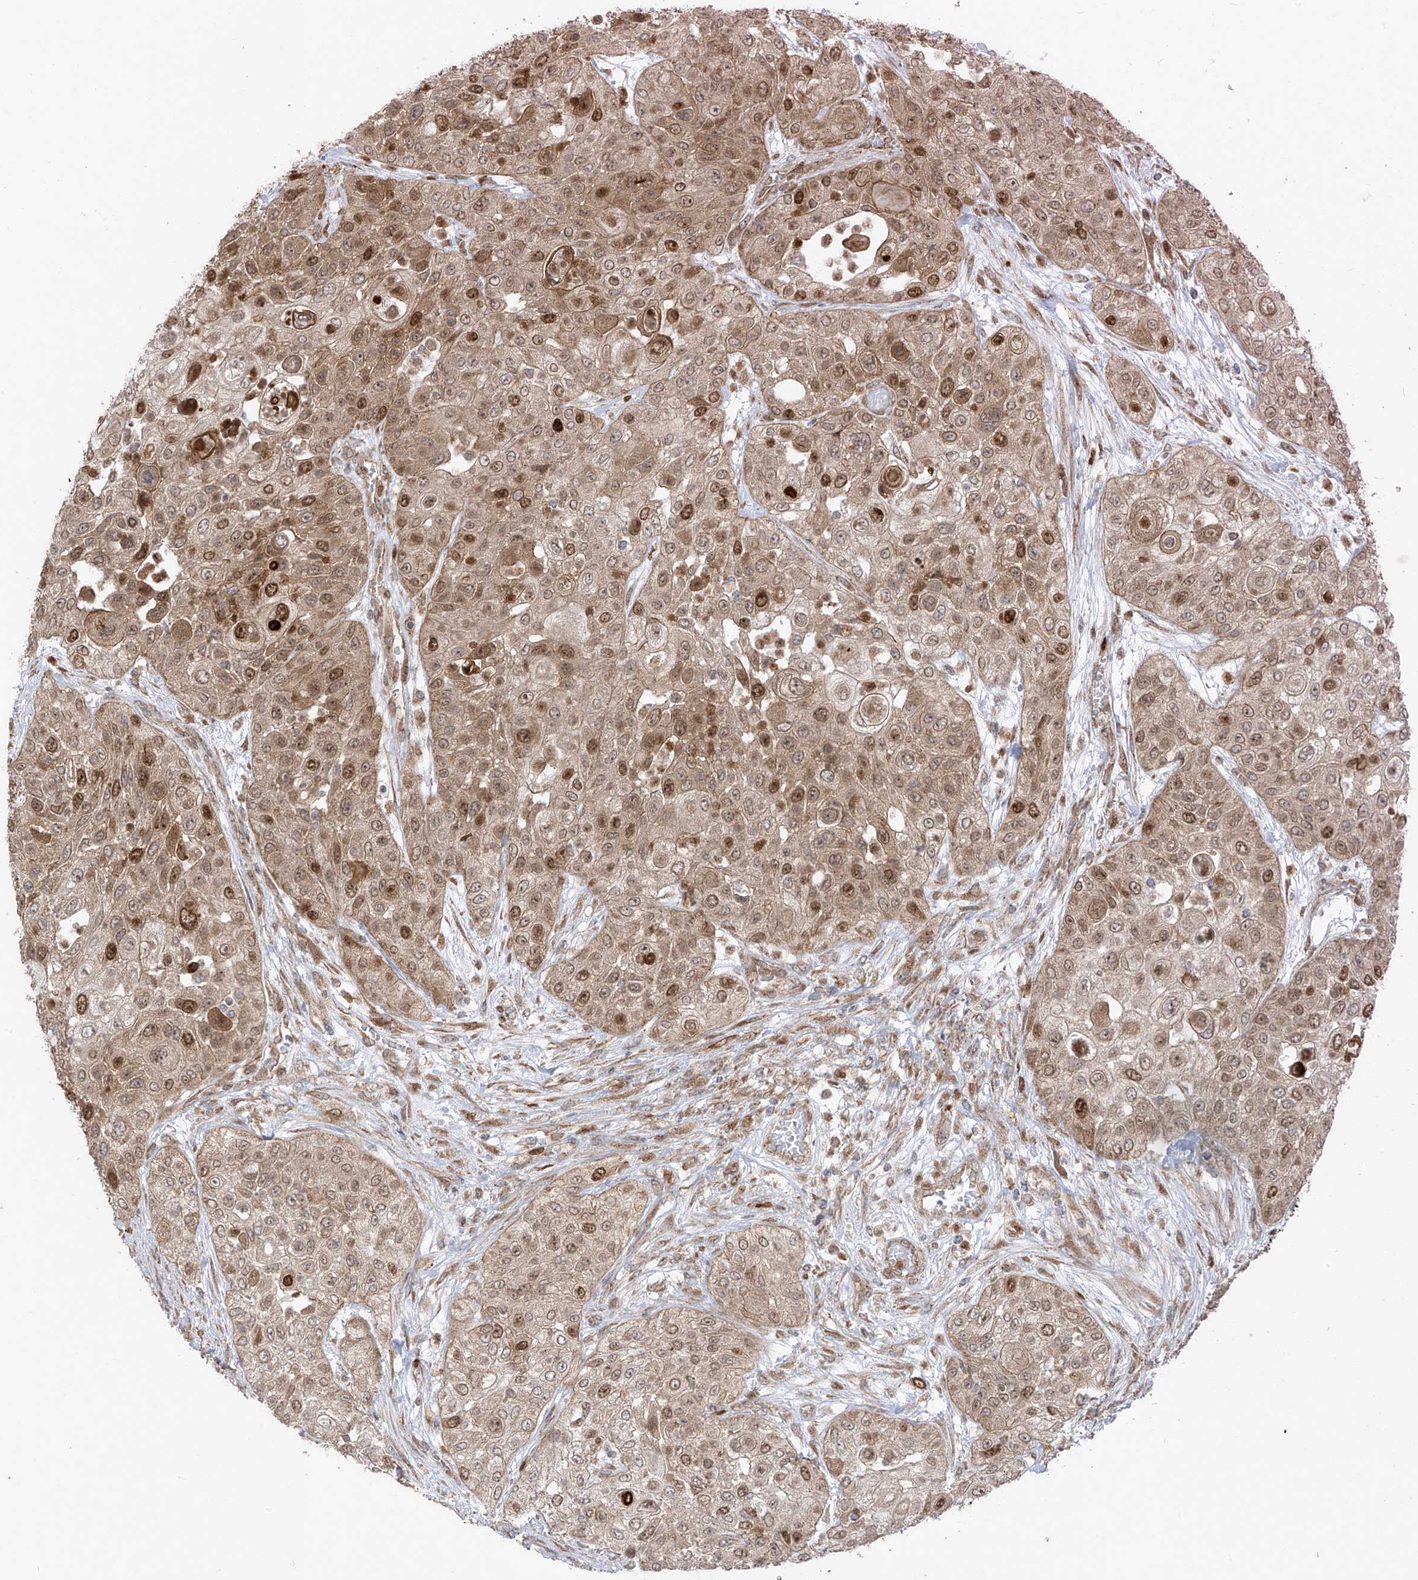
{"staining": {"intensity": "moderate", "quantity": ">75%", "location": "cytoplasmic/membranous,nuclear"}, "tissue": "urothelial cancer", "cell_type": "Tumor cells", "image_type": "cancer", "snomed": [{"axis": "morphology", "description": "Urothelial carcinoma, High grade"}, {"axis": "topography", "description": "Urinary bladder"}], "caption": "High-grade urothelial carcinoma stained with DAB (3,3'-diaminobenzidine) IHC shows medium levels of moderate cytoplasmic/membranous and nuclear staining in approximately >75% of tumor cells. Using DAB (3,3'-diaminobenzidine) (brown) and hematoxylin (blue) stains, captured at high magnification using brightfield microscopy.", "gene": "PDE11A", "patient": {"sex": "female", "age": 79}}